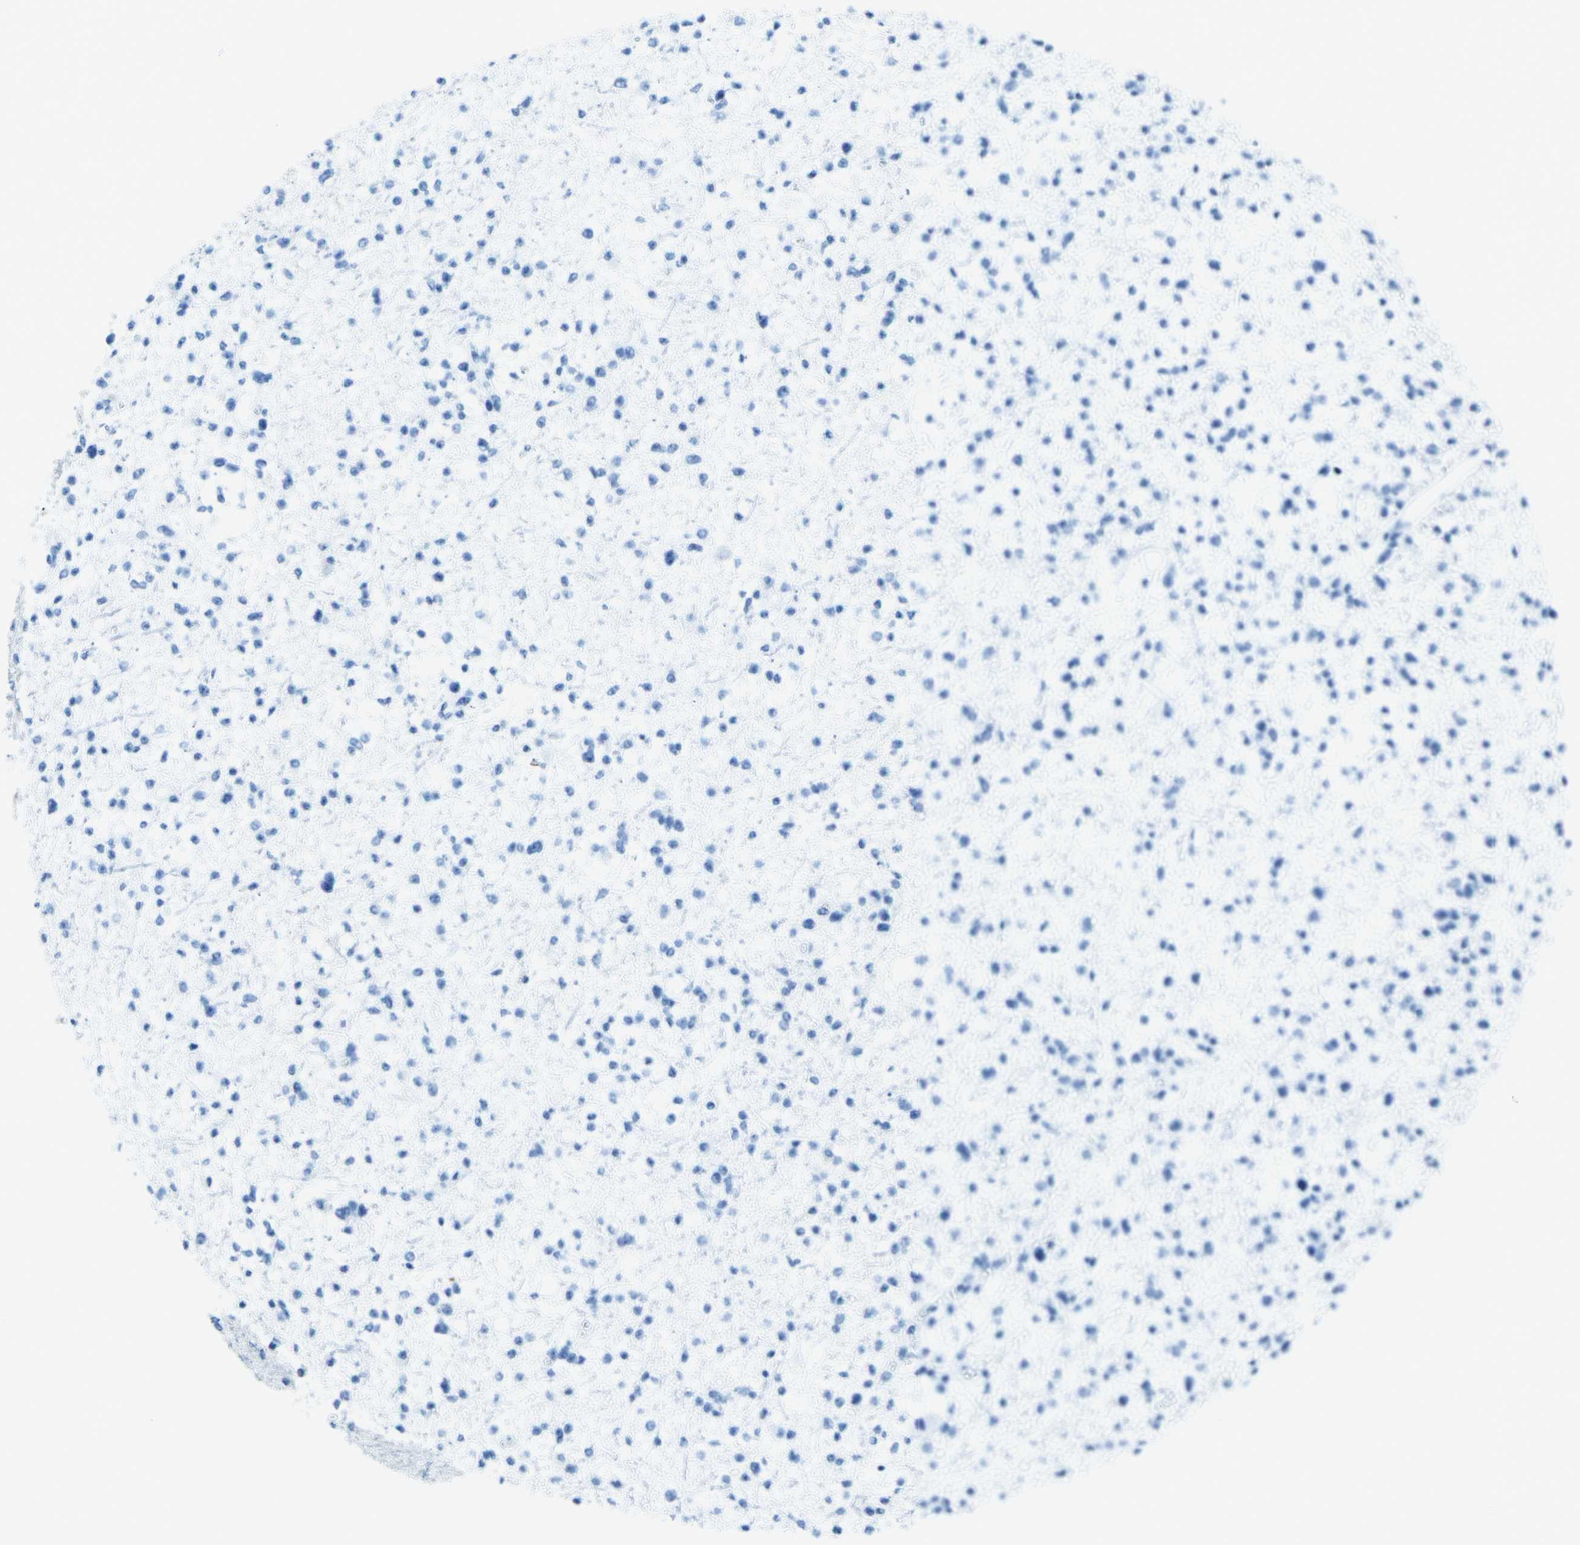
{"staining": {"intensity": "negative", "quantity": "none", "location": "none"}, "tissue": "glioma", "cell_type": "Tumor cells", "image_type": "cancer", "snomed": [{"axis": "morphology", "description": "Glioma, malignant, Low grade"}, {"axis": "topography", "description": "Brain"}], "caption": "This image is of glioma stained with immunohistochemistry to label a protein in brown with the nuclei are counter-stained blue. There is no staining in tumor cells.", "gene": "RGMA", "patient": {"sex": "female", "age": 22}}